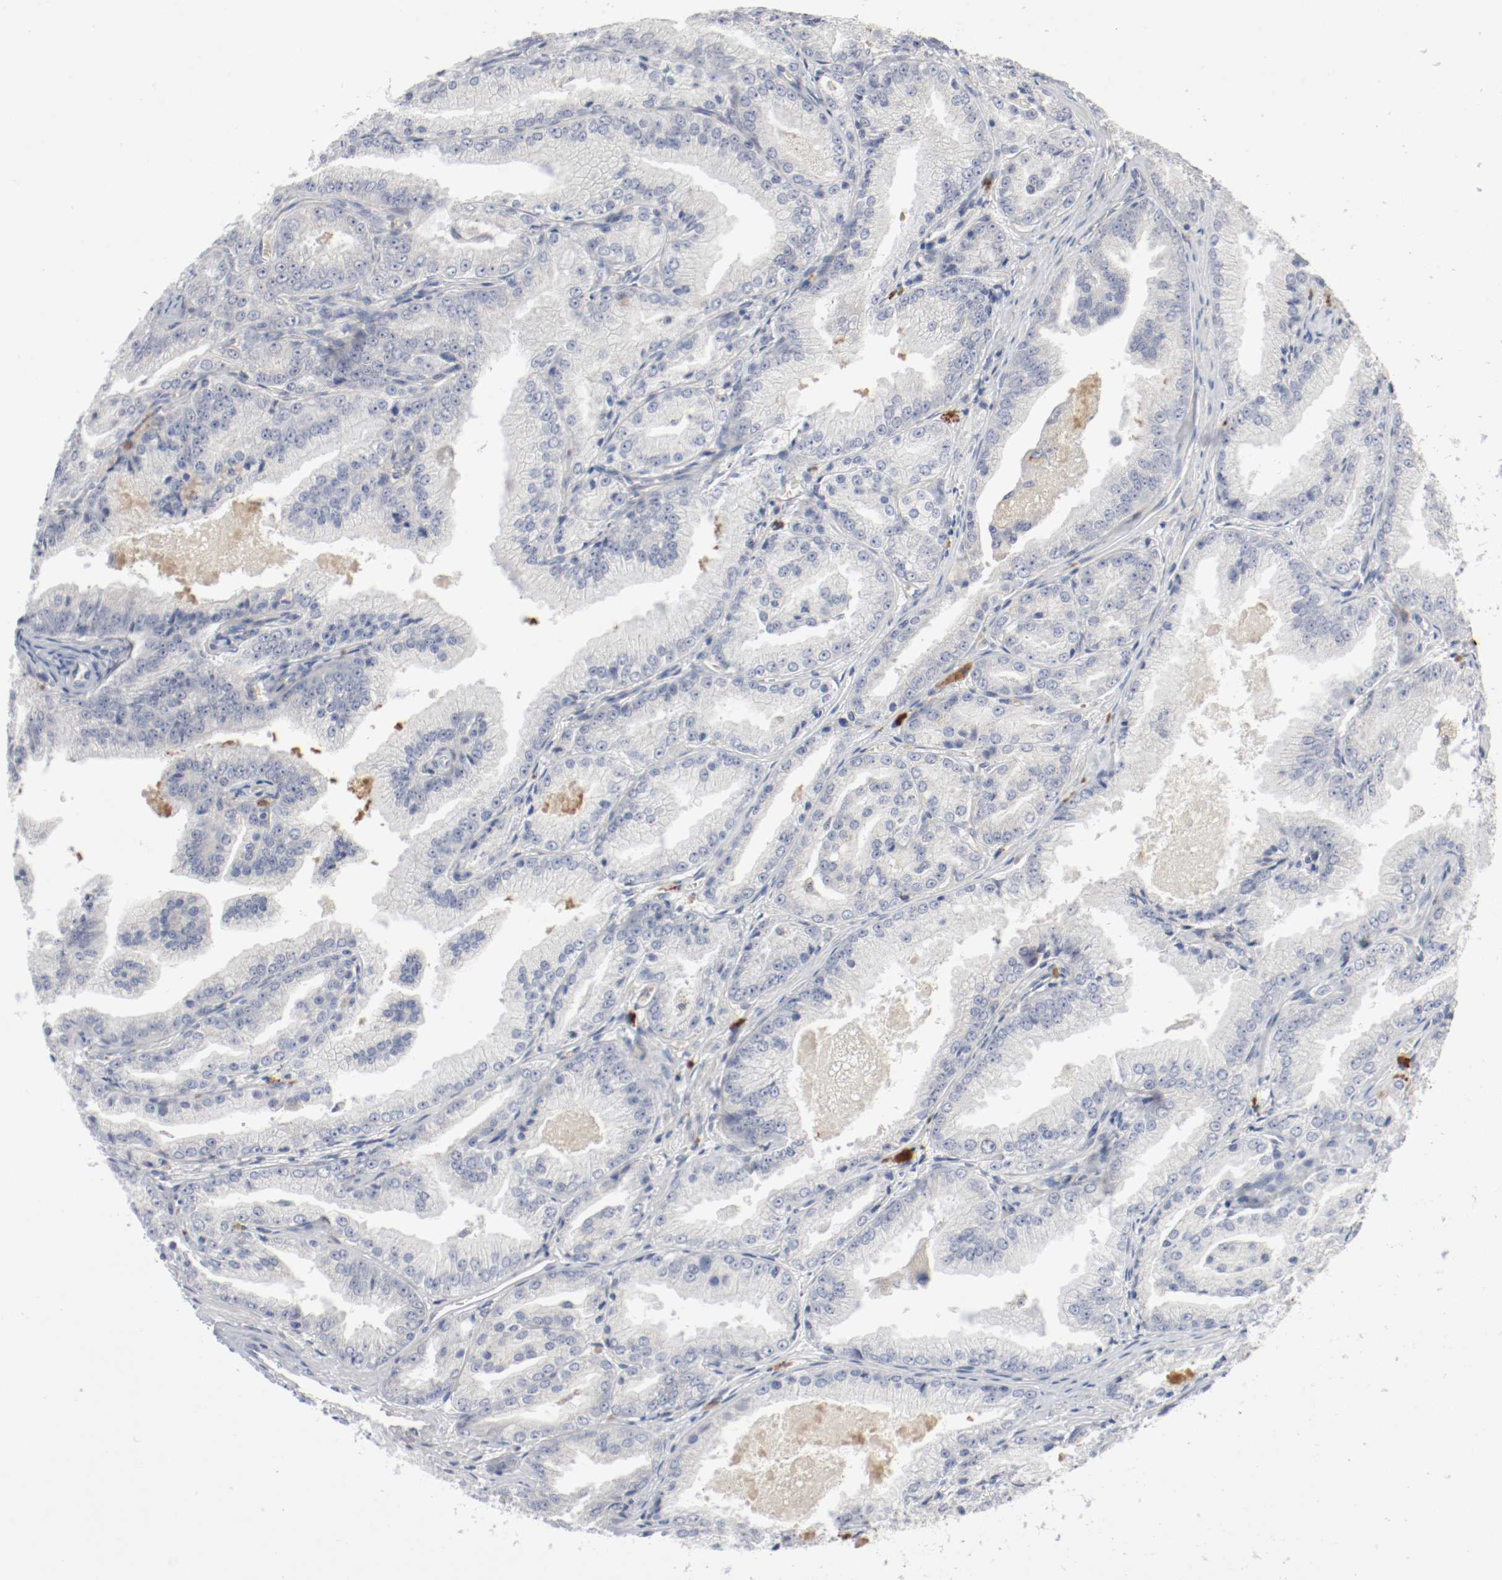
{"staining": {"intensity": "weak", "quantity": "<25%", "location": "cytoplasmic/membranous"}, "tissue": "prostate cancer", "cell_type": "Tumor cells", "image_type": "cancer", "snomed": [{"axis": "morphology", "description": "Adenocarcinoma, High grade"}, {"axis": "topography", "description": "Prostate"}], "caption": "The immunohistochemistry (IHC) image has no significant positivity in tumor cells of prostate high-grade adenocarcinoma tissue.", "gene": "REN", "patient": {"sex": "male", "age": 61}}